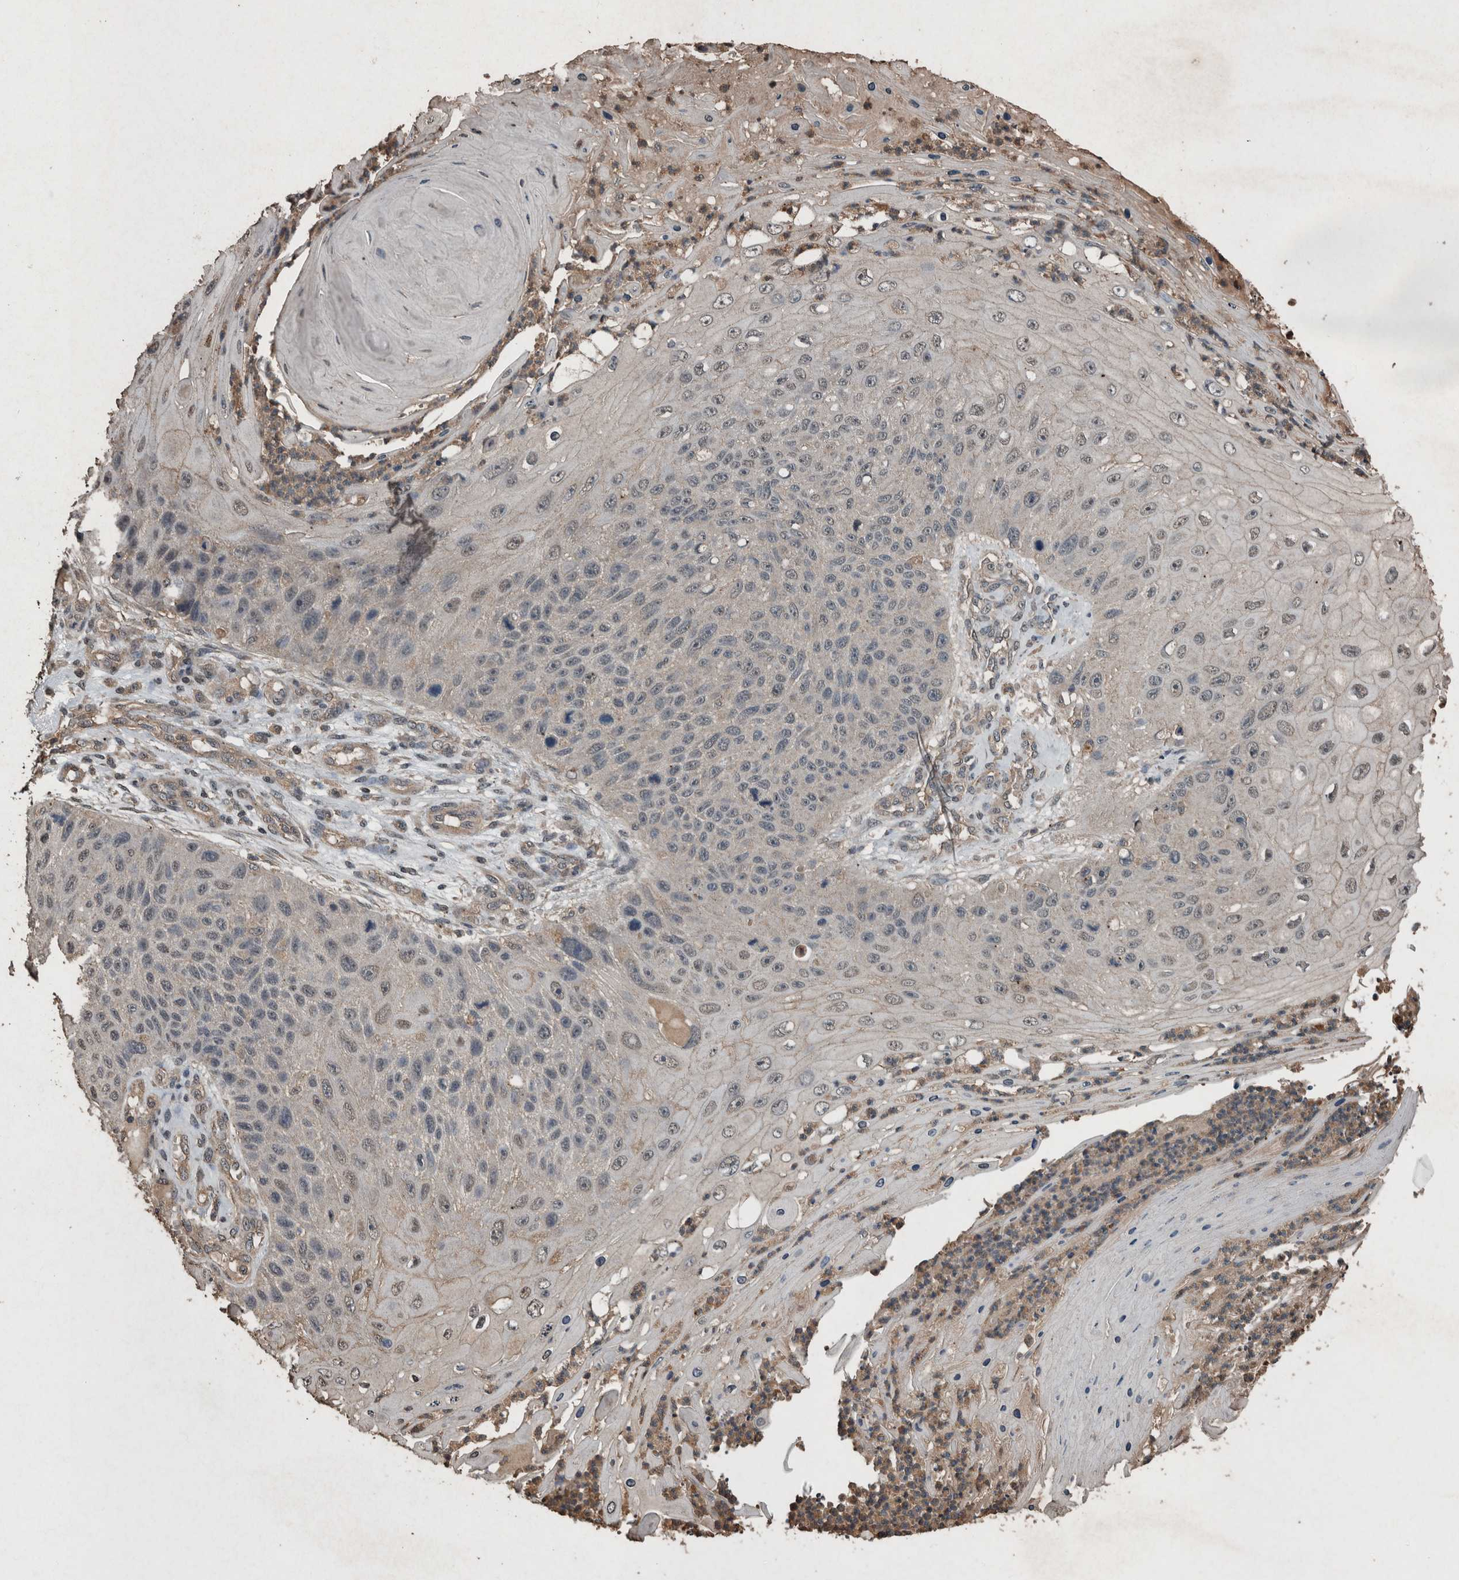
{"staining": {"intensity": "moderate", "quantity": "<25%", "location": "cytoplasmic/membranous,nuclear"}, "tissue": "skin cancer", "cell_type": "Tumor cells", "image_type": "cancer", "snomed": [{"axis": "morphology", "description": "Squamous cell carcinoma, NOS"}, {"axis": "topography", "description": "Skin"}], "caption": "There is low levels of moderate cytoplasmic/membranous and nuclear expression in tumor cells of skin cancer (squamous cell carcinoma), as demonstrated by immunohistochemical staining (brown color).", "gene": "FGFRL1", "patient": {"sex": "female", "age": 88}}